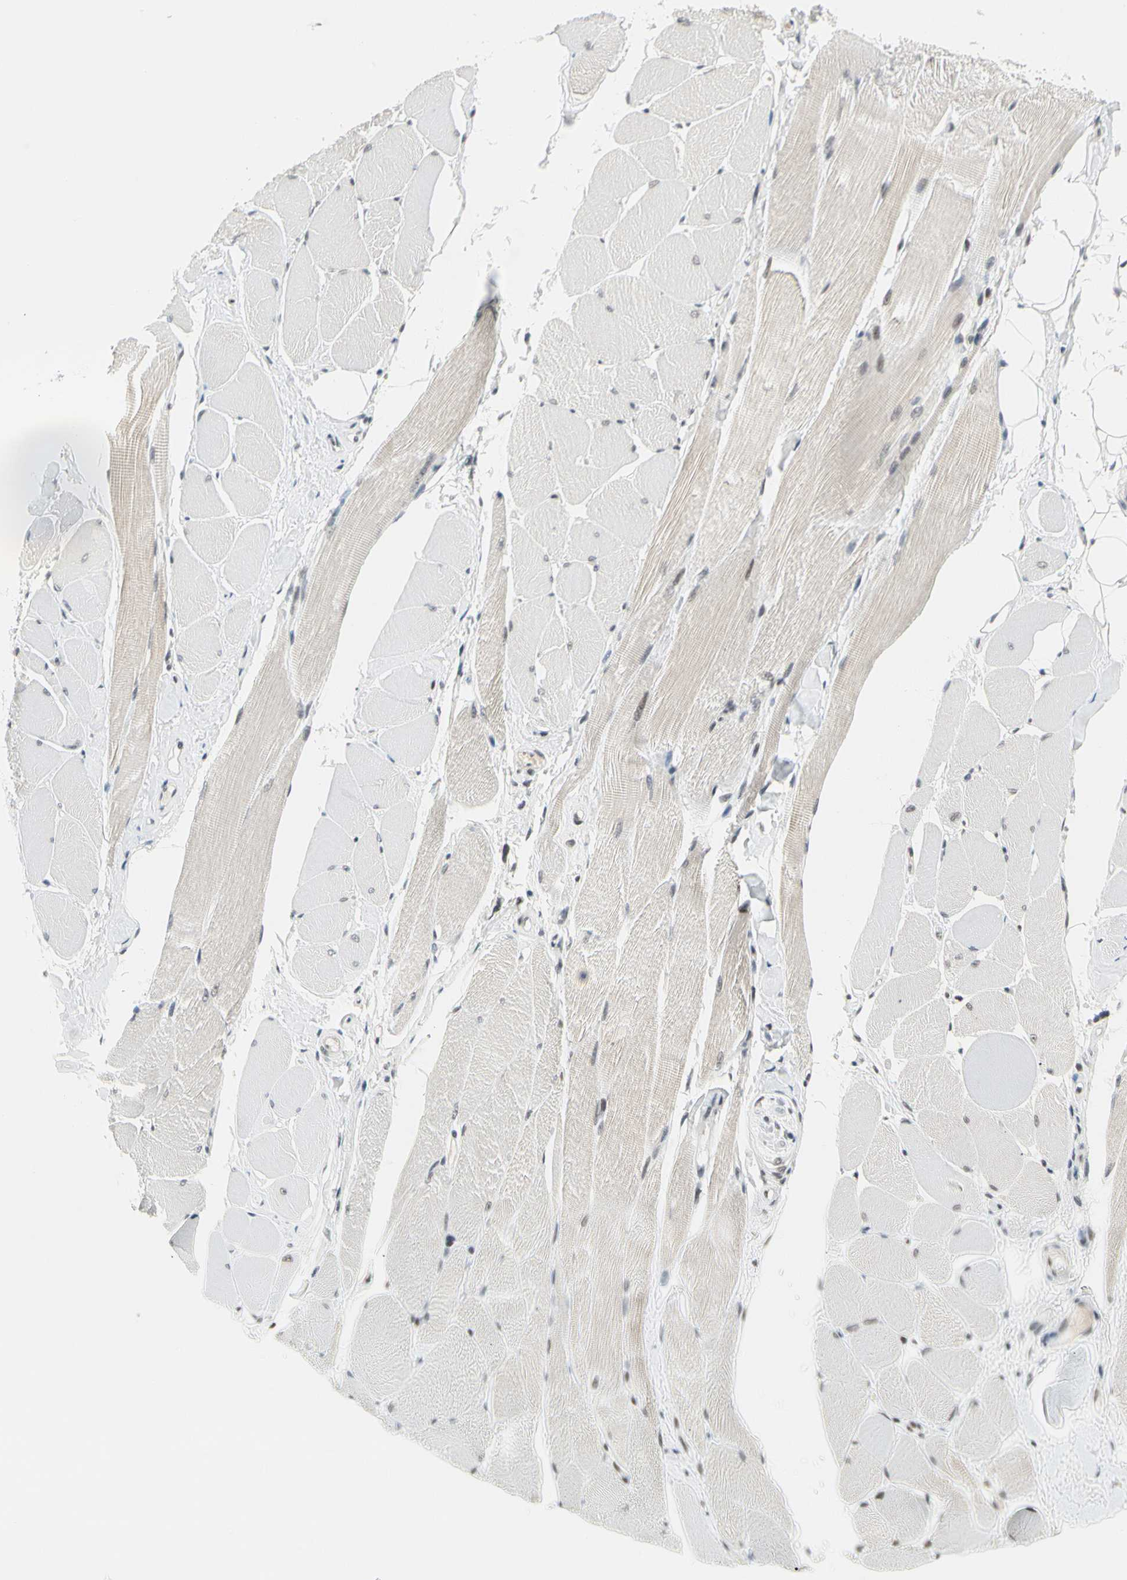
{"staining": {"intensity": "moderate", "quantity": ">75%", "location": "nuclear"}, "tissue": "skeletal muscle", "cell_type": "Myocytes", "image_type": "normal", "snomed": [{"axis": "morphology", "description": "Normal tissue, NOS"}, {"axis": "topography", "description": "Skeletal muscle"}, {"axis": "topography", "description": "Peripheral nerve tissue"}], "caption": "Human skeletal muscle stained with a brown dye displays moderate nuclear positive staining in about >75% of myocytes.", "gene": "ZSCAN16", "patient": {"sex": "female", "age": 84}}